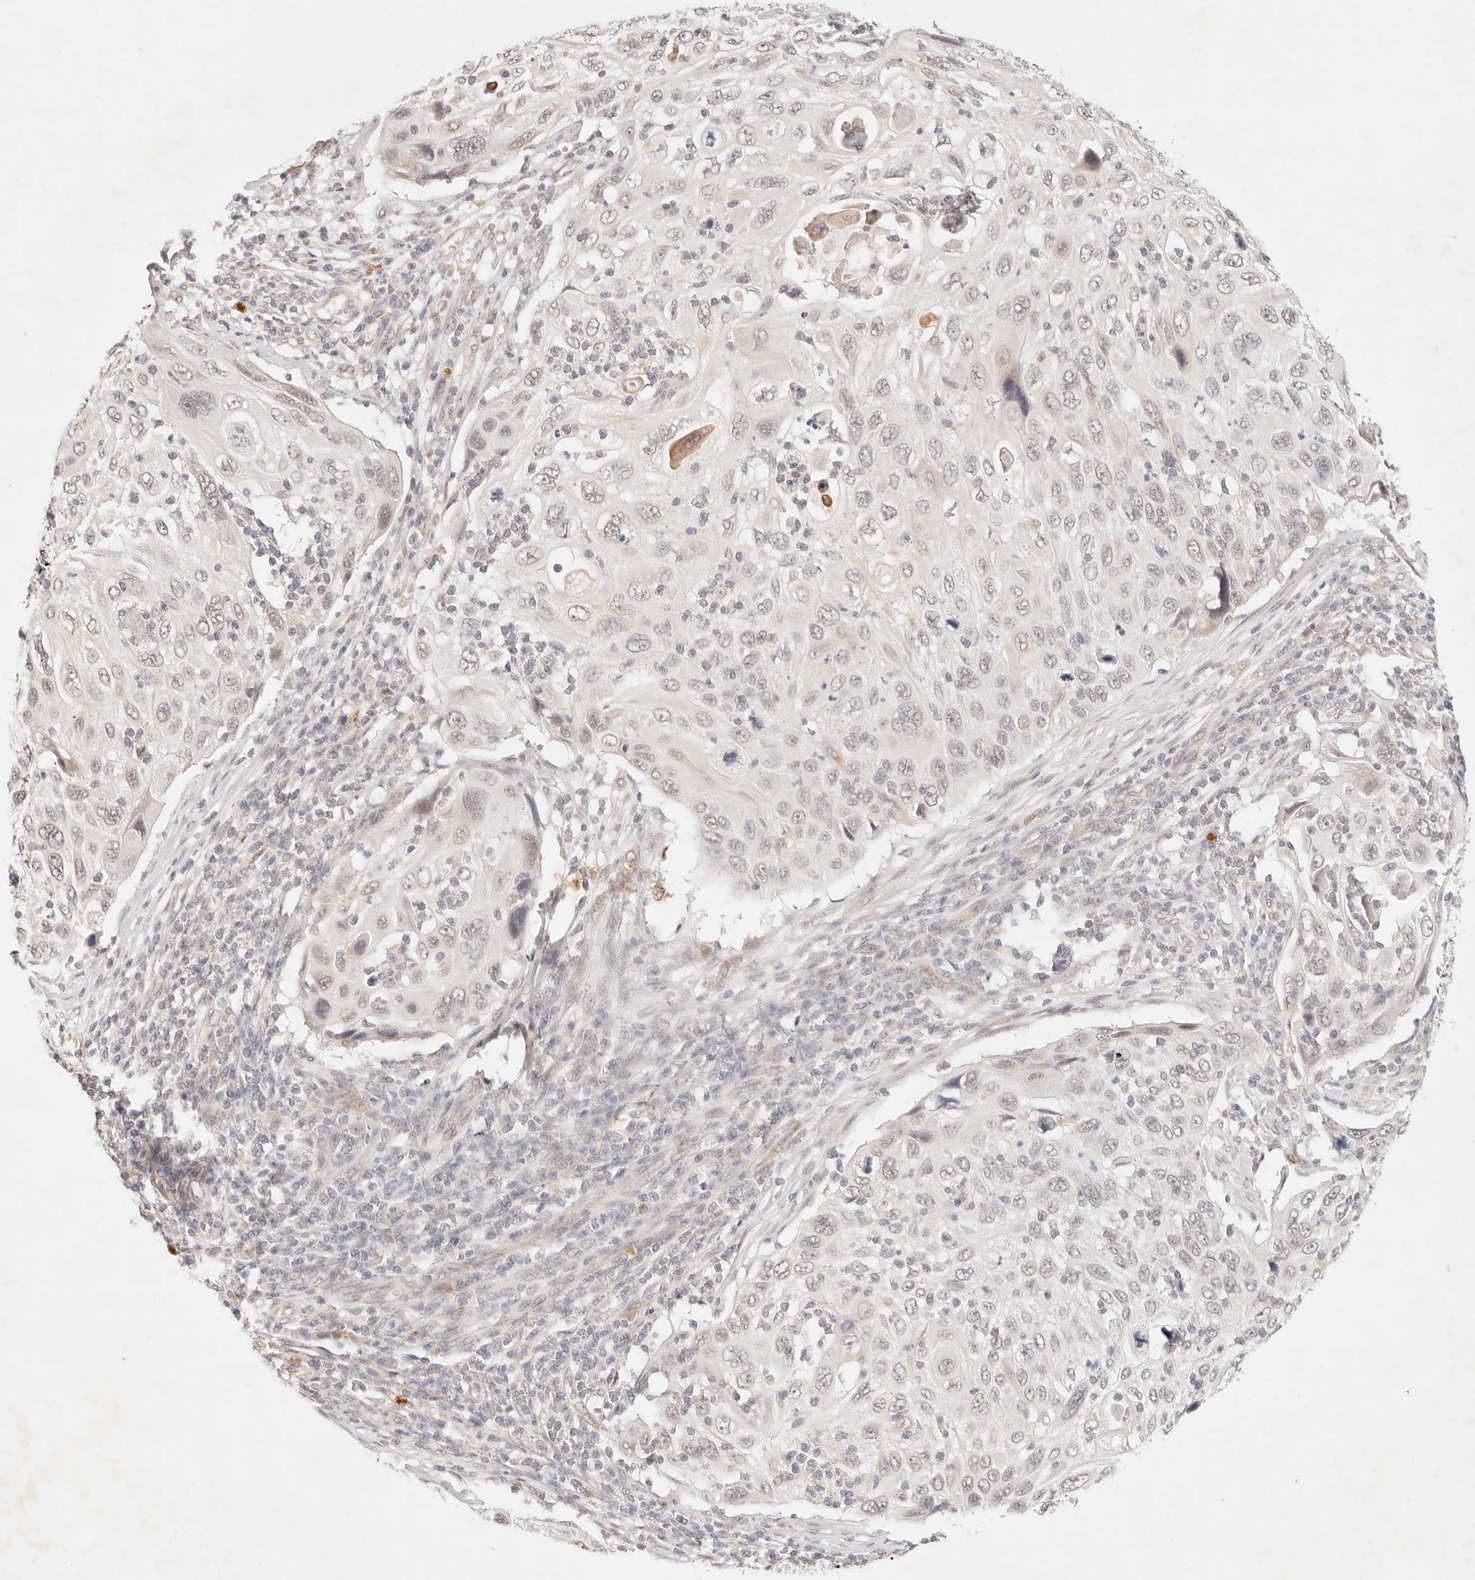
{"staining": {"intensity": "negative", "quantity": "none", "location": "none"}, "tissue": "cervical cancer", "cell_type": "Tumor cells", "image_type": "cancer", "snomed": [{"axis": "morphology", "description": "Squamous cell carcinoma, NOS"}, {"axis": "topography", "description": "Cervix"}], "caption": "Immunohistochemistry (IHC) micrograph of human cervical cancer (squamous cell carcinoma) stained for a protein (brown), which reveals no staining in tumor cells.", "gene": "GPR156", "patient": {"sex": "female", "age": 70}}